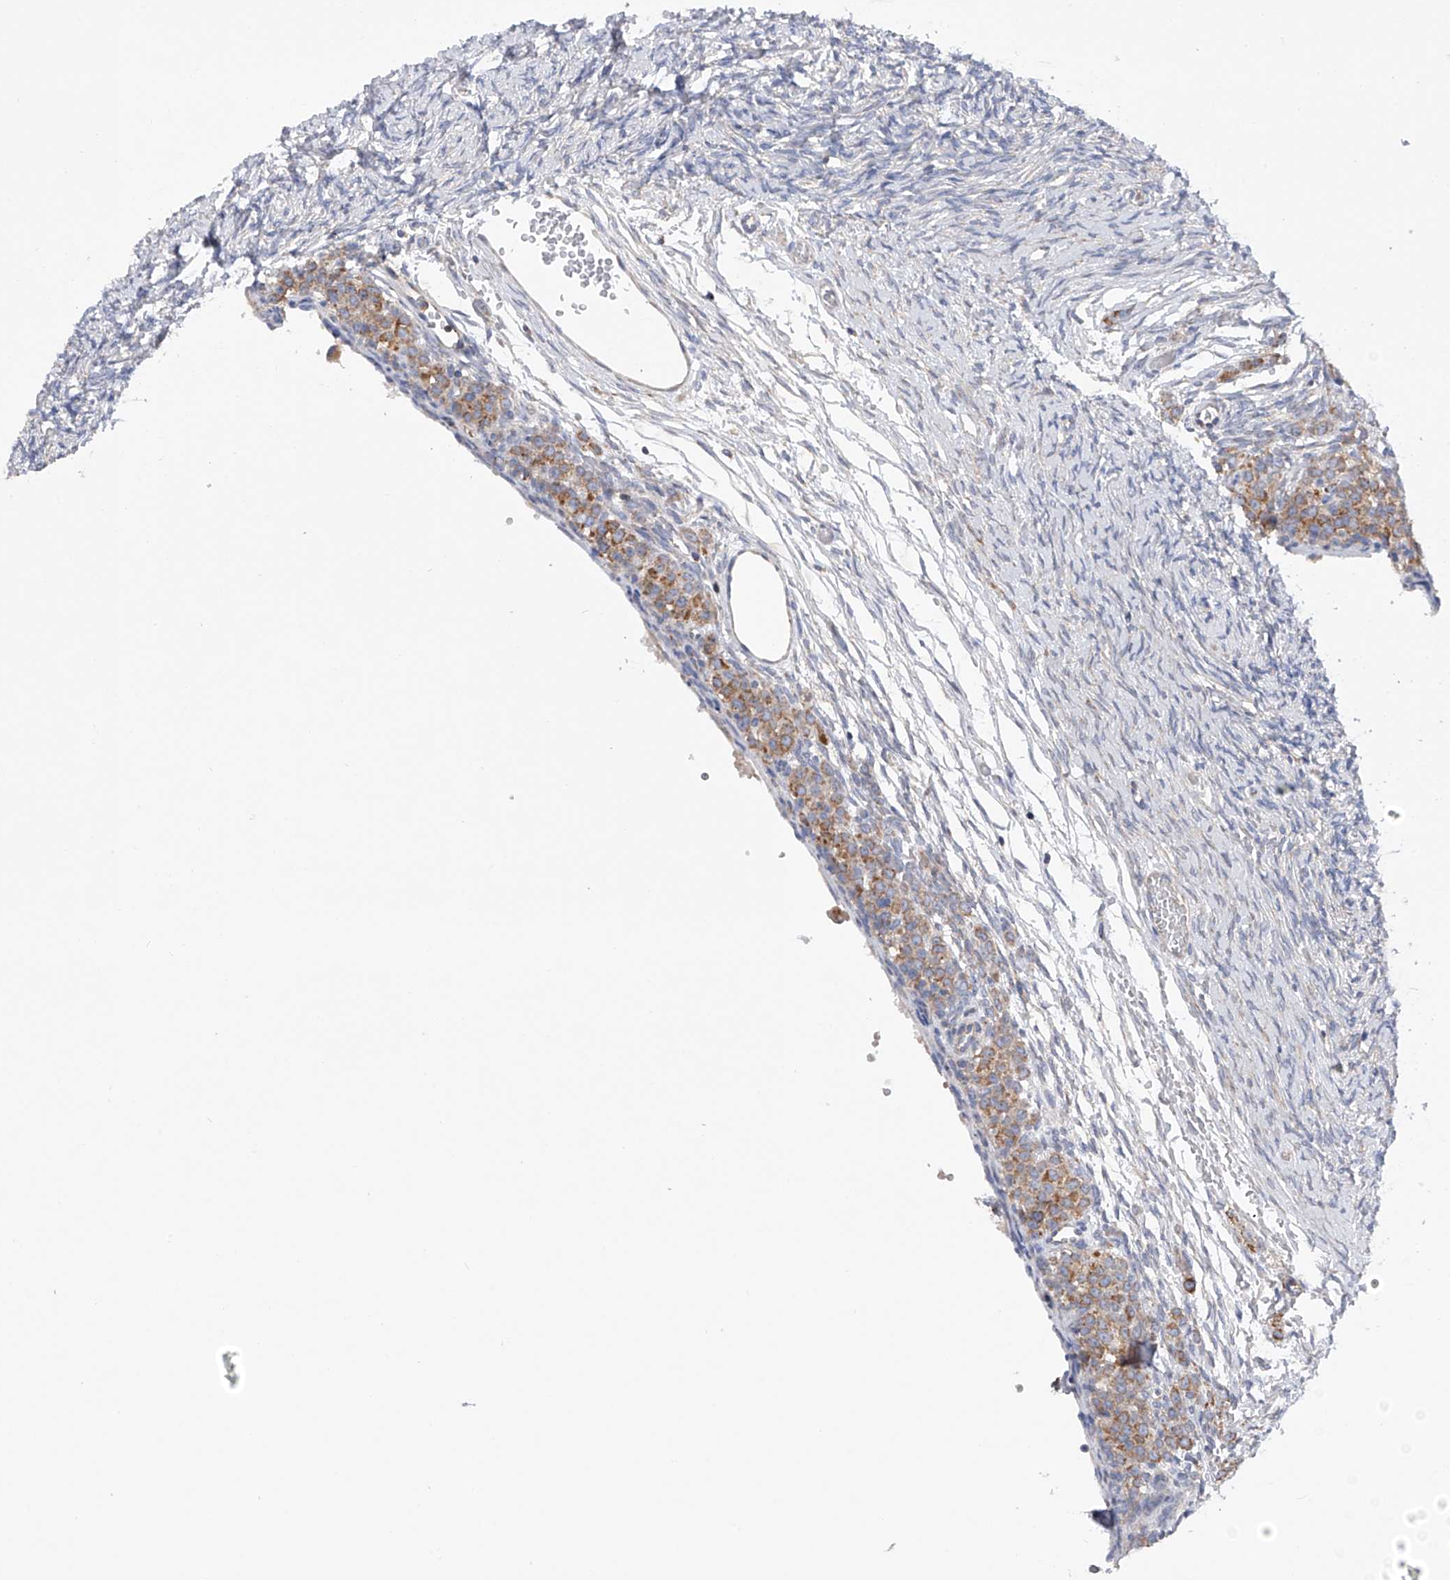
{"staining": {"intensity": "negative", "quantity": "none", "location": "none"}, "tissue": "ovary", "cell_type": "Ovarian stroma cells", "image_type": "normal", "snomed": [{"axis": "morphology", "description": "Adenocarcinoma, NOS"}, {"axis": "topography", "description": "Endometrium"}], "caption": "This is a micrograph of IHC staining of benign ovary, which shows no positivity in ovarian stroma cells.", "gene": "MLYCD", "patient": {"sex": "female", "age": 32}}